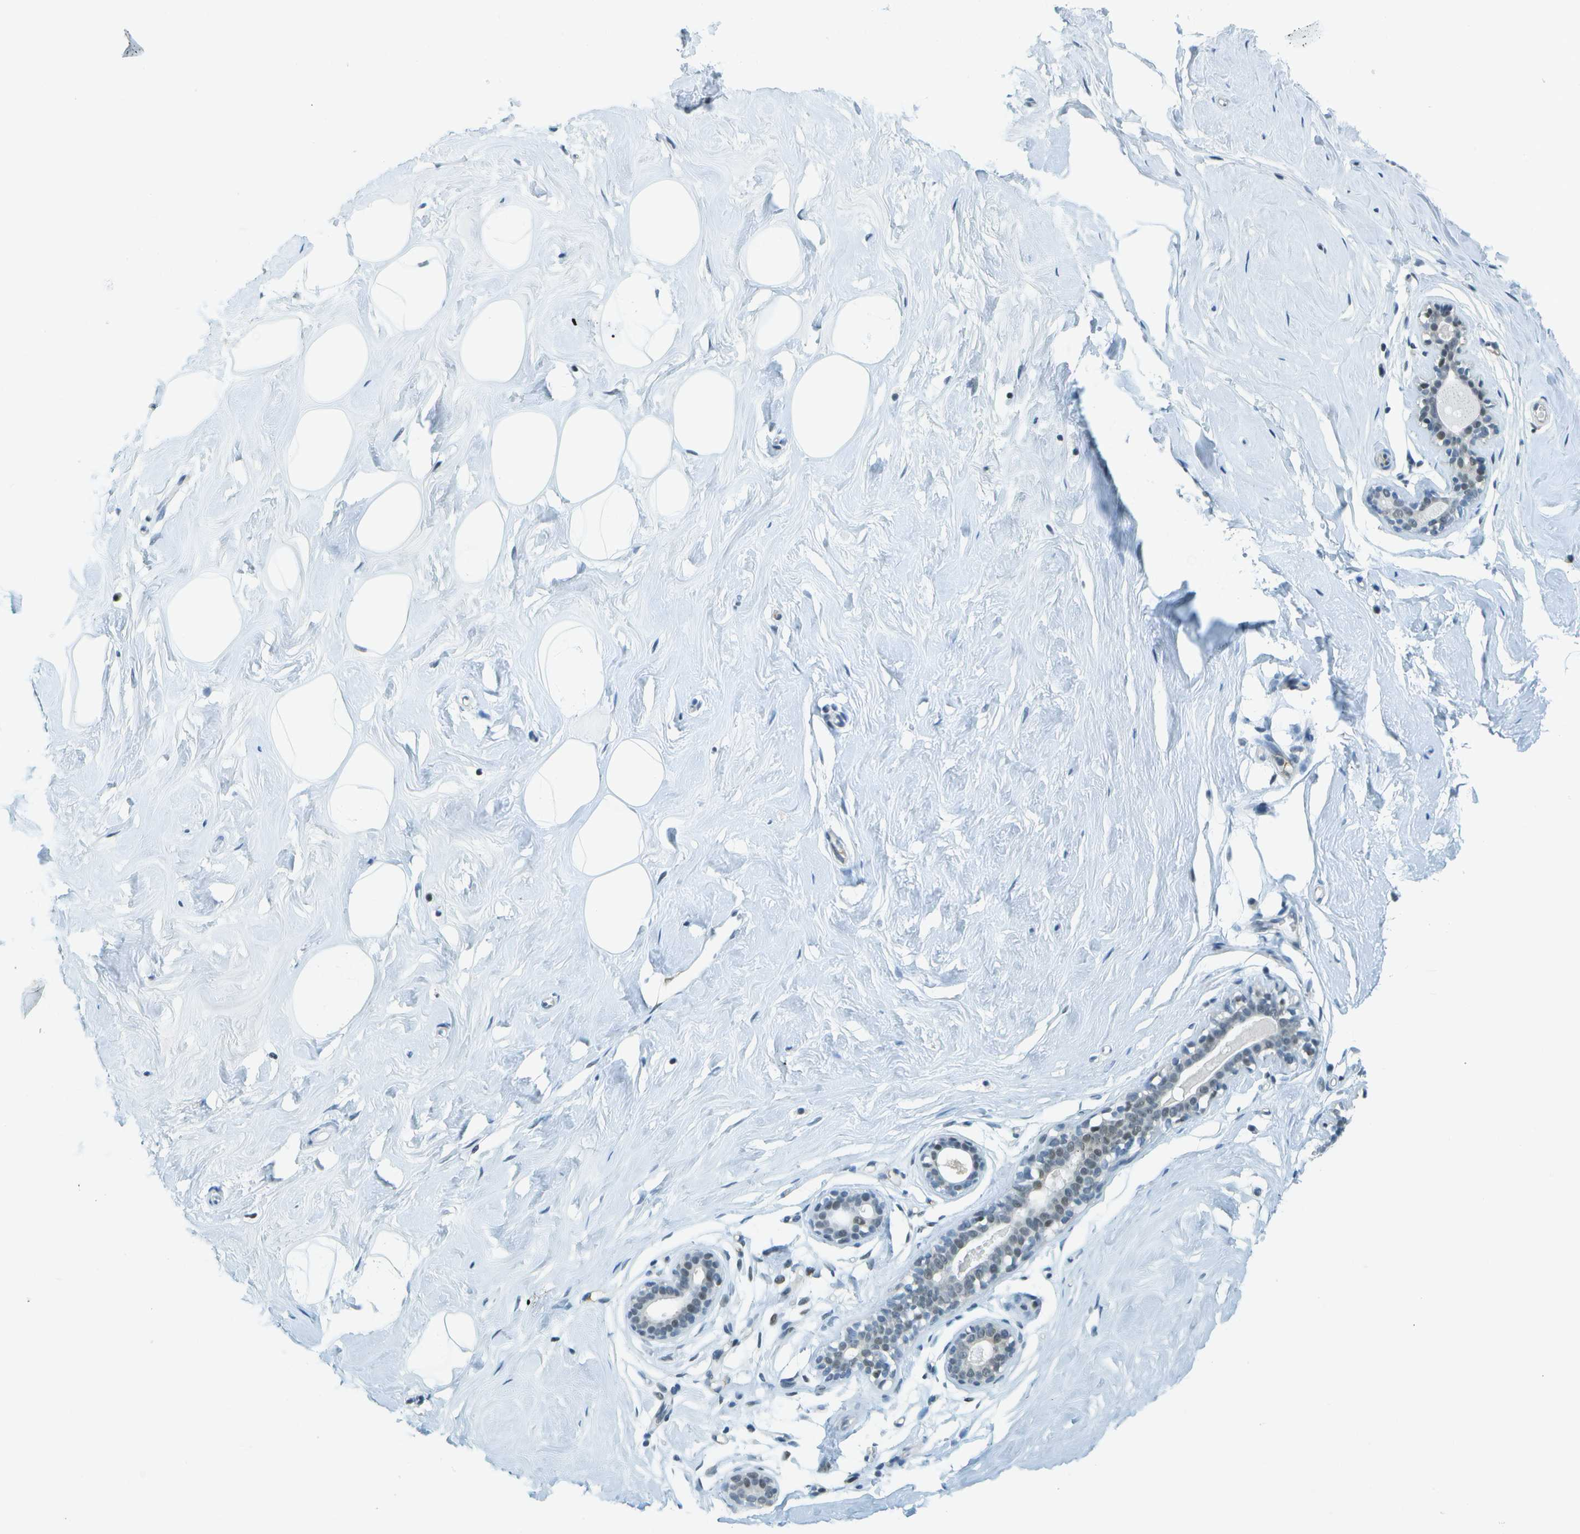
{"staining": {"intensity": "weak", "quantity": ">75%", "location": "nuclear"}, "tissue": "breast", "cell_type": "Adipocytes", "image_type": "normal", "snomed": [{"axis": "morphology", "description": "Normal tissue, NOS"}, {"axis": "topography", "description": "Breast"}], "caption": "Adipocytes show weak nuclear expression in about >75% of cells in normal breast.", "gene": "NEK11", "patient": {"sex": "female", "age": 23}}